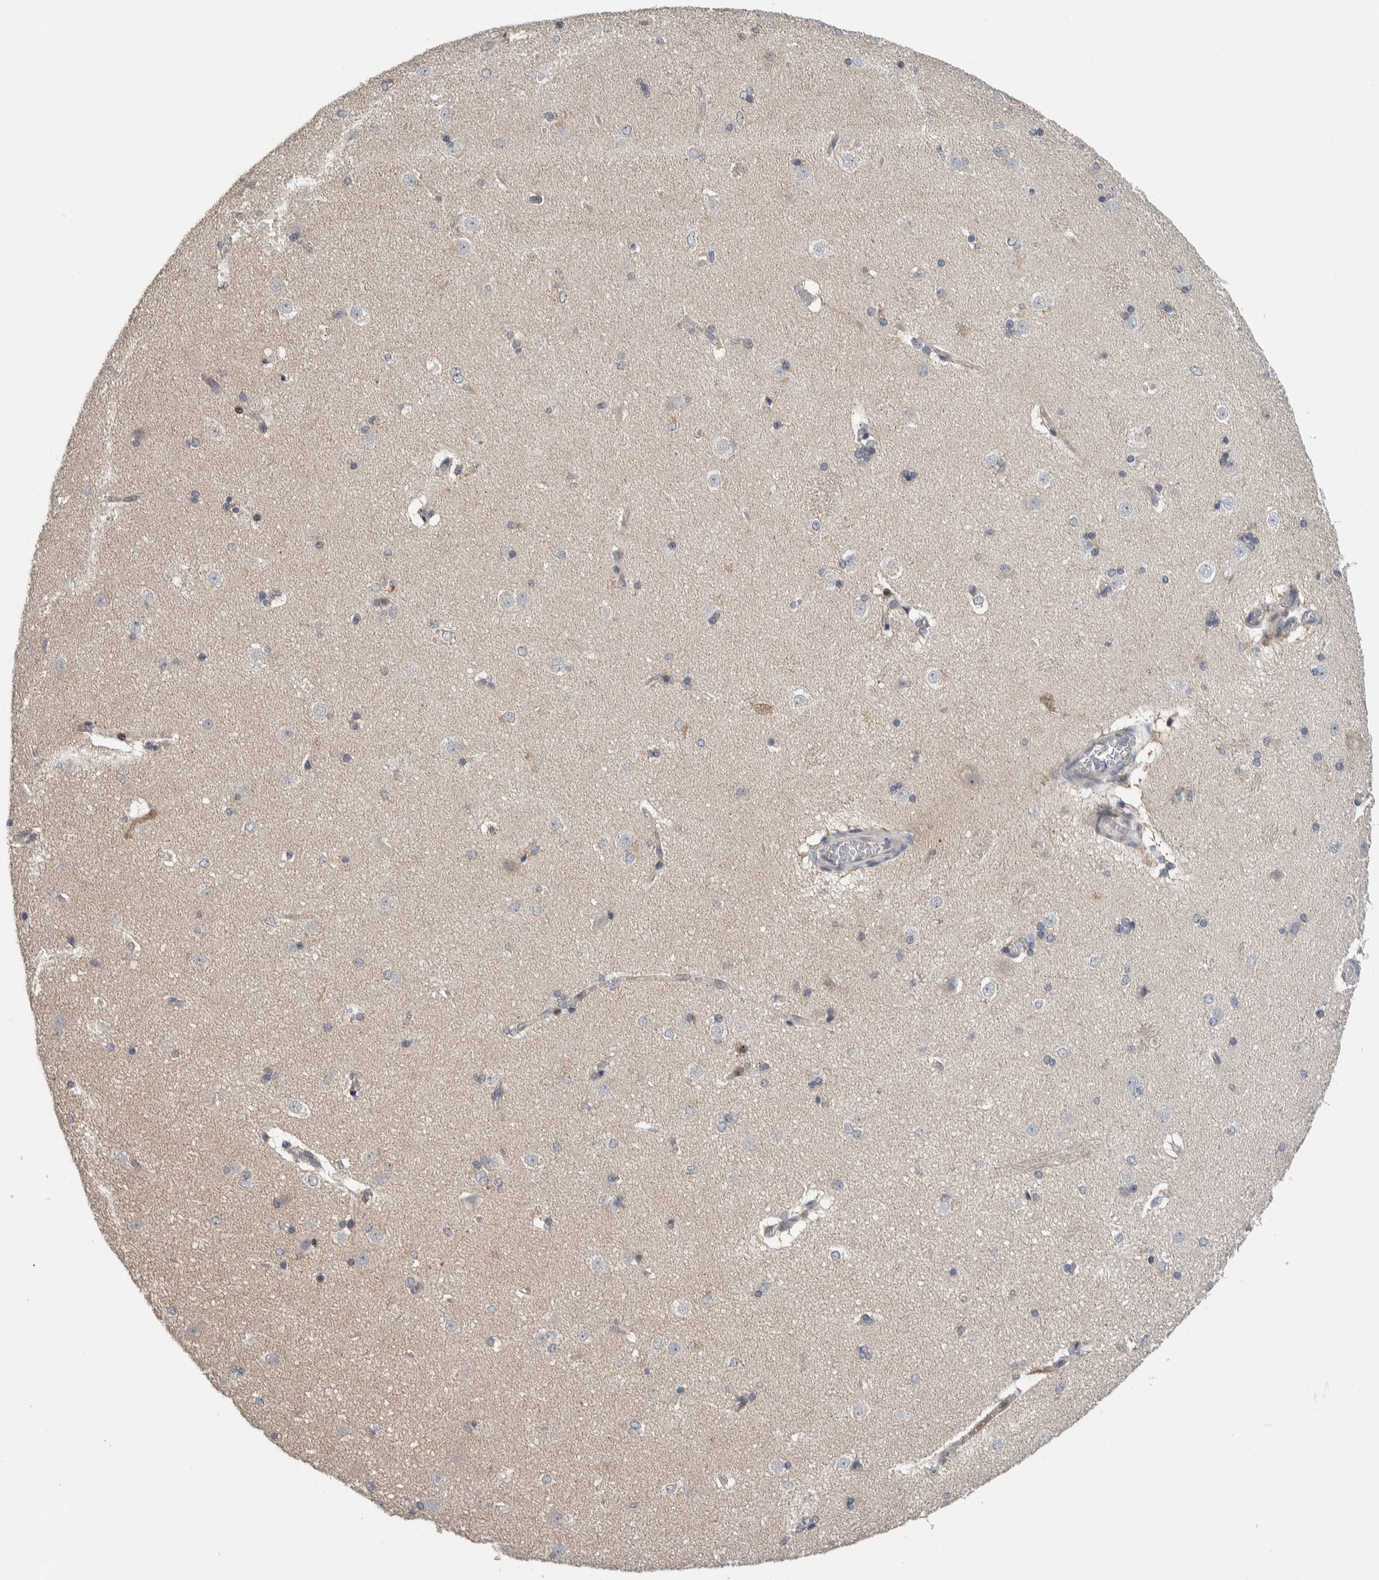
{"staining": {"intensity": "negative", "quantity": "none", "location": "none"}, "tissue": "caudate", "cell_type": "Glial cells", "image_type": "normal", "snomed": [{"axis": "morphology", "description": "Normal tissue, NOS"}, {"axis": "topography", "description": "Lateral ventricle wall"}], "caption": "DAB (3,3'-diaminobenzidine) immunohistochemical staining of benign caudate demonstrates no significant expression in glial cells.", "gene": "PRRG4", "patient": {"sex": "female", "age": 19}}